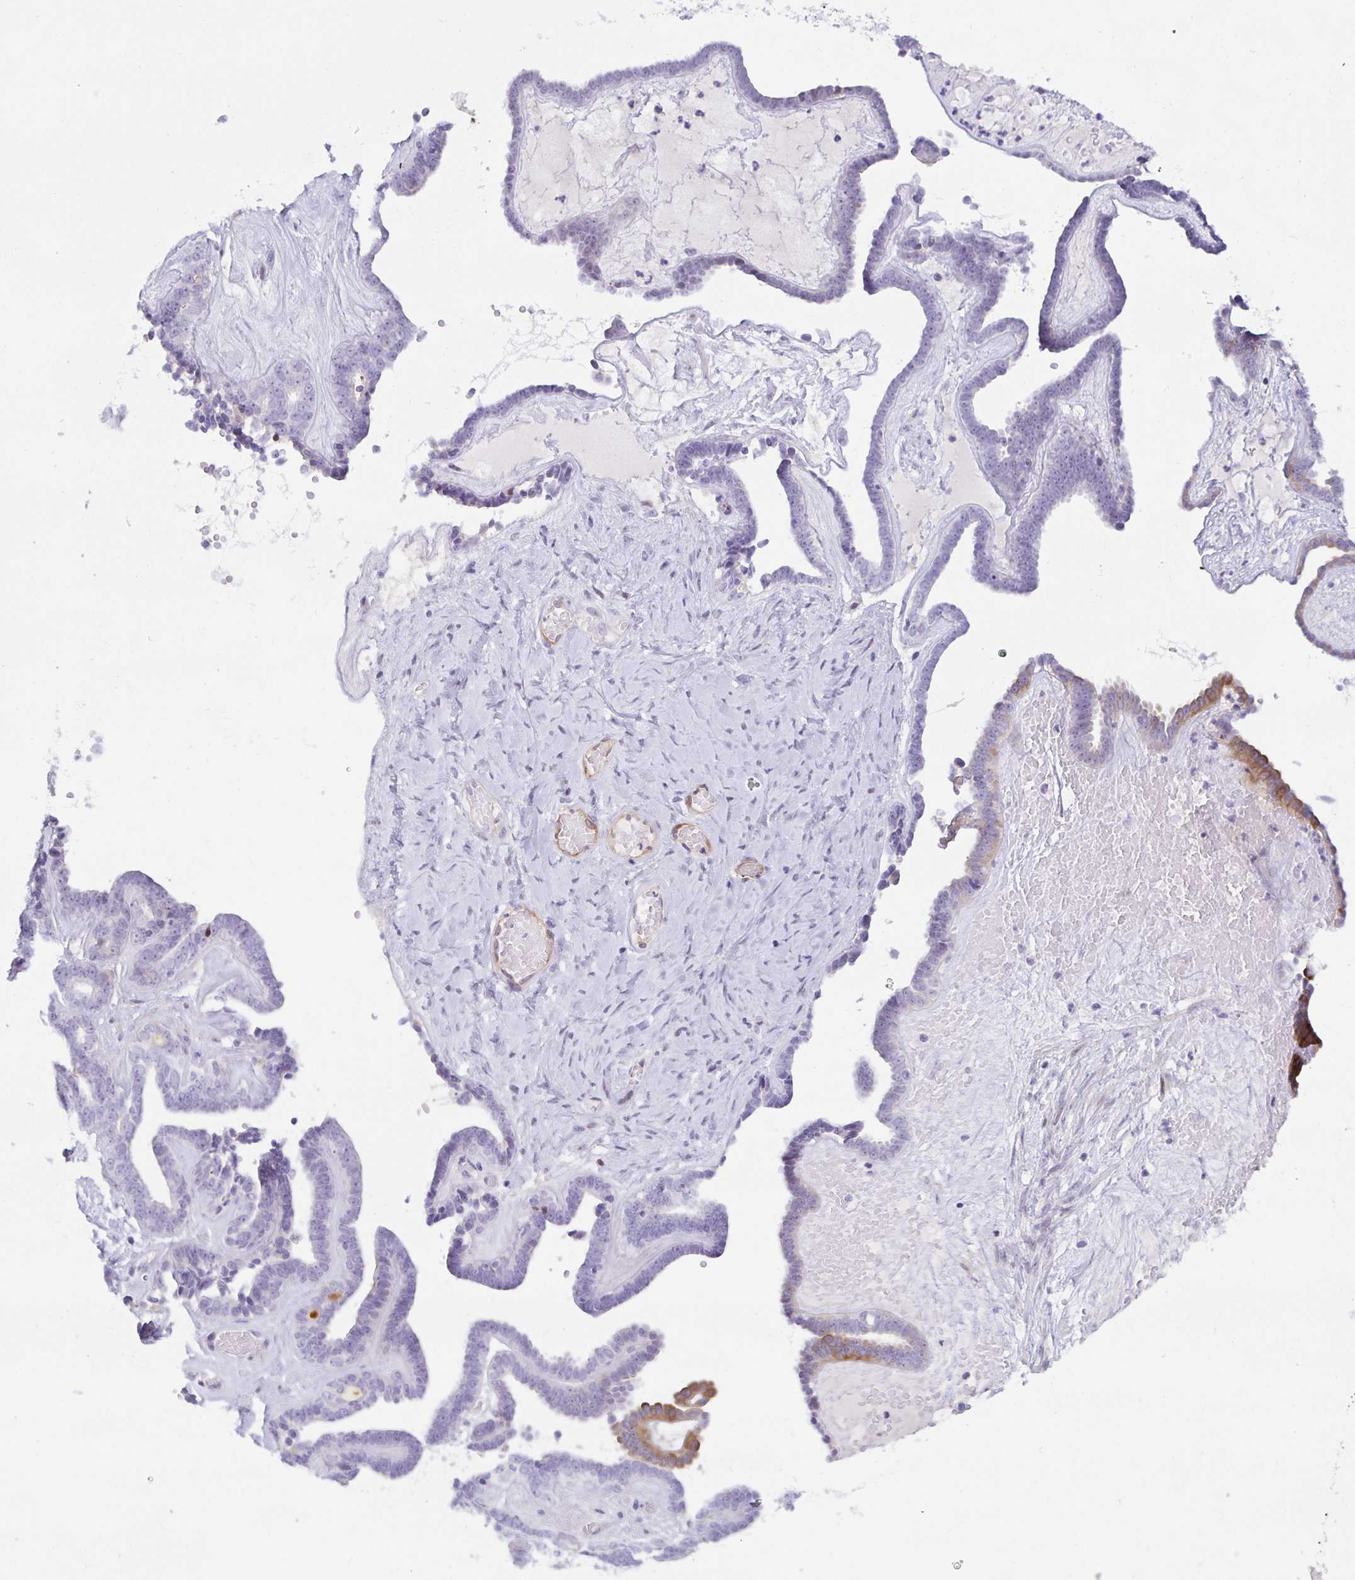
{"staining": {"intensity": "negative", "quantity": "none", "location": "none"}, "tissue": "ovarian cancer", "cell_type": "Tumor cells", "image_type": "cancer", "snomed": [{"axis": "morphology", "description": "Cystadenocarcinoma, serous, NOS"}, {"axis": "topography", "description": "Ovary"}], "caption": "Immunohistochemistry (IHC) photomicrograph of neoplastic tissue: human serous cystadenocarcinoma (ovarian) stained with DAB shows no significant protein expression in tumor cells.", "gene": "SPAG4", "patient": {"sex": "female", "age": 71}}